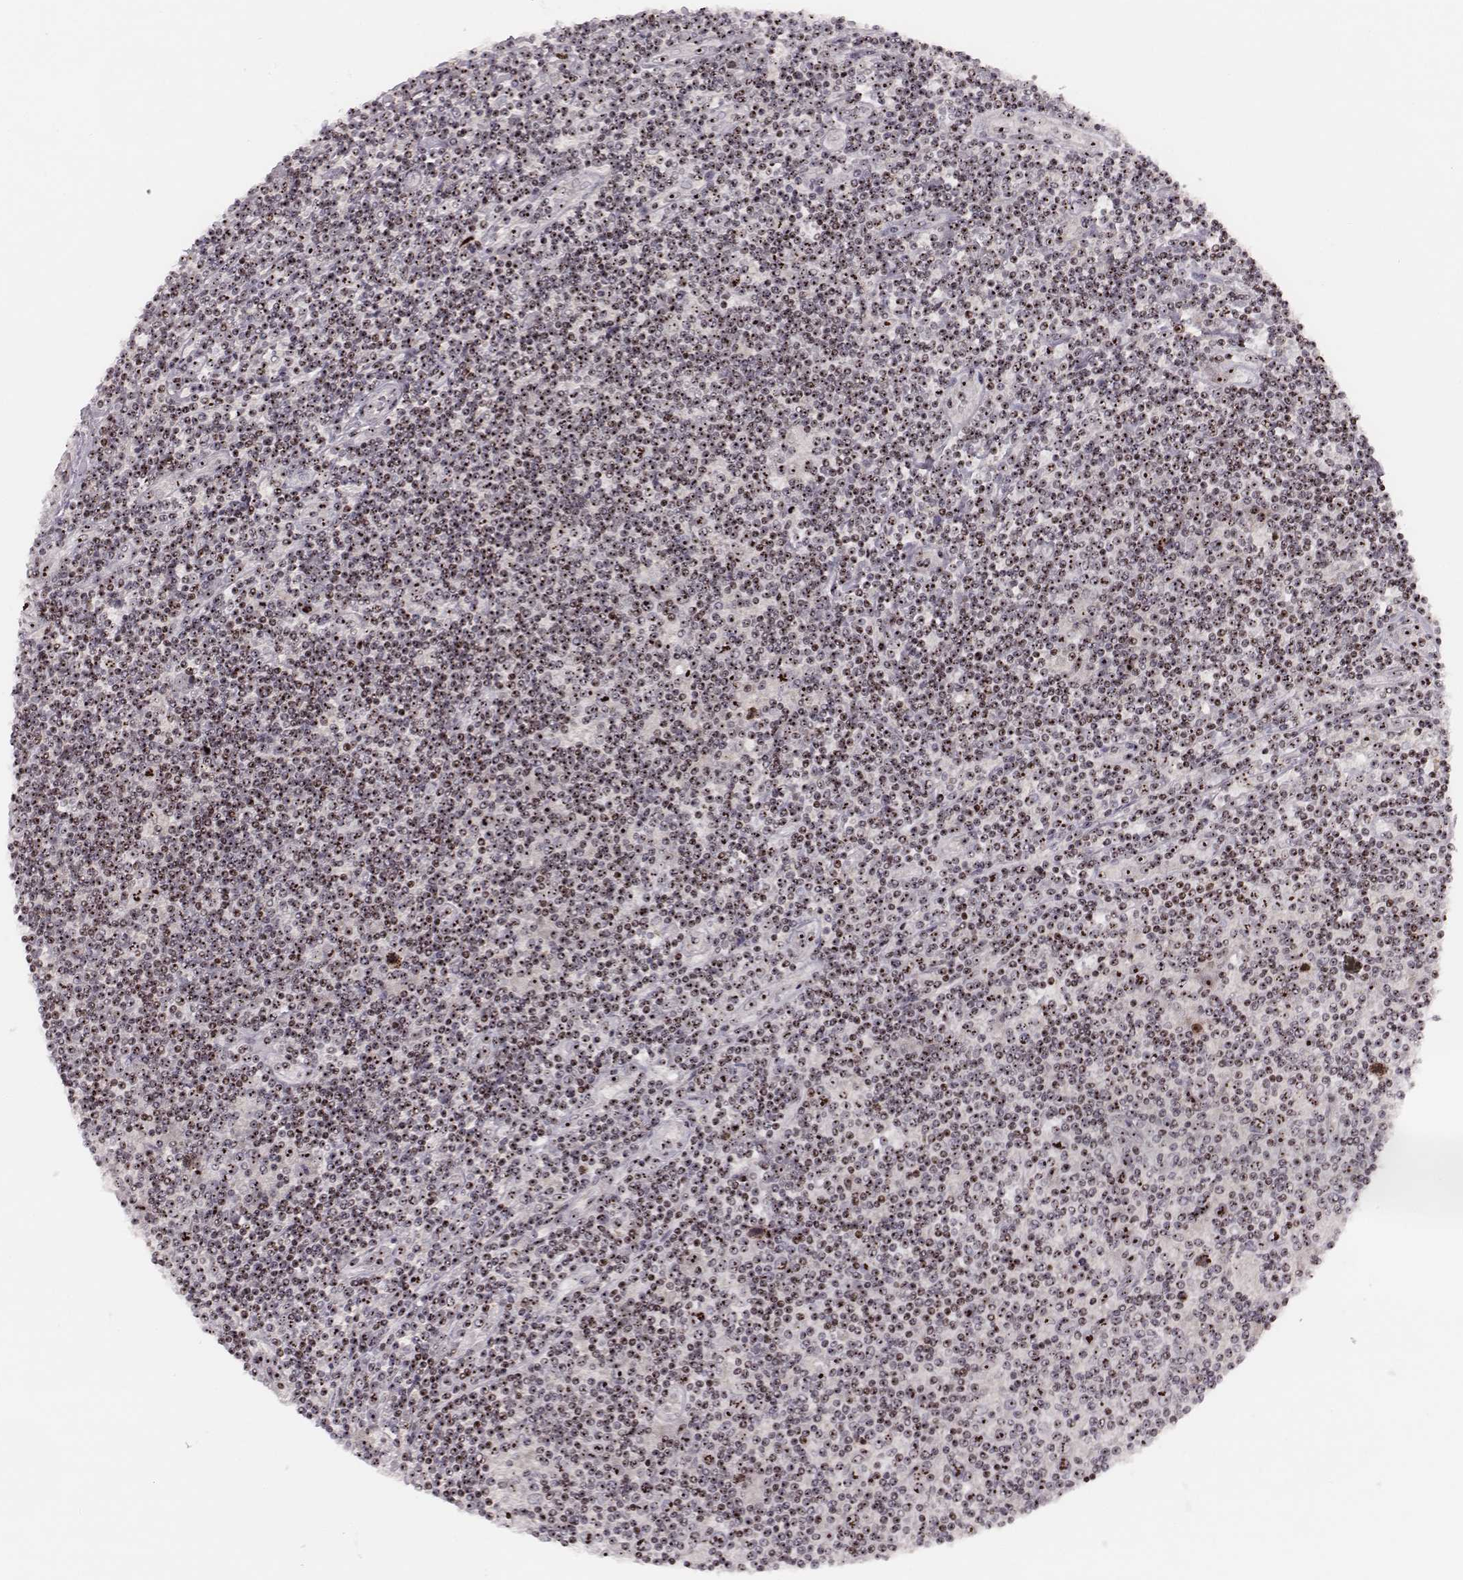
{"staining": {"intensity": "moderate", "quantity": ">75%", "location": "nuclear"}, "tissue": "lymphoma", "cell_type": "Tumor cells", "image_type": "cancer", "snomed": [{"axis": "morphology", "description": "Hodgkin's disease, NOS"}, {"axis": "topography", "description": "Lymph node"}], "caption": "An IHC photomicrograph of neoplastic tissue is shown. Protein staining in brown highlights moderate nuclear positivity in lymphoma within tumor cells. (DAB (3,3'-diaminobenzidine) IHC with brightfield microscopy, high magnification).", "gene": "NOP56", "patient": {"sex": "male", "age": 40}}